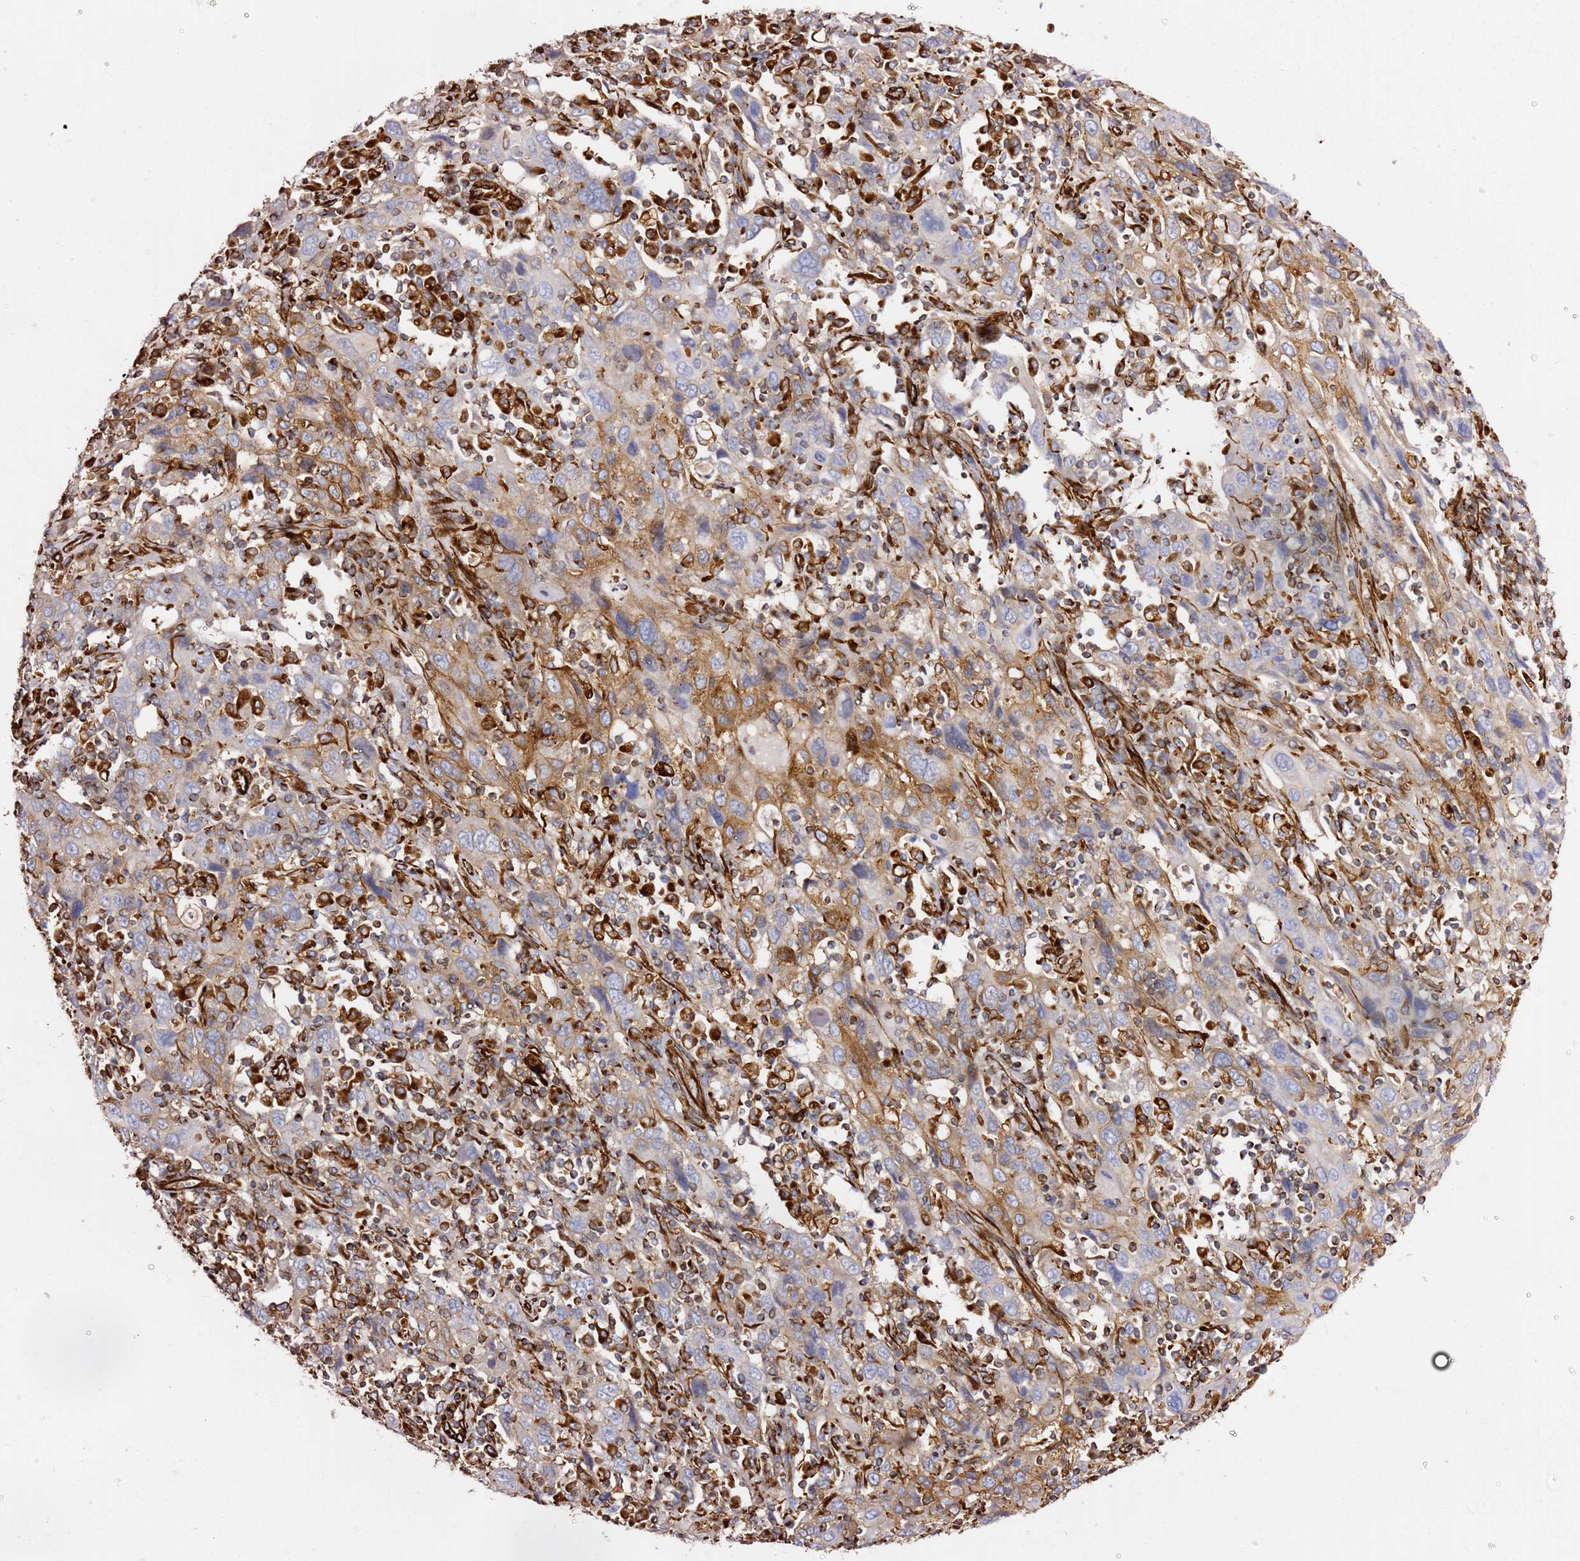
{"staining": {"intensity": "moderate", "quantity": "<25%", "location": "cytoplasmic/membranous"}, "tissue": "cervical cancer", "cell_type": "Tumor cells", "image_type": "cancer", "snomed": [{"axis": "morphology", "description": "Squamous cell carcinoma, NOS"}, {"axis": "topography", "description": "Cervix"}], "caption": "Cervical cancer (squamous cell carcinoma) tissue exhibits moderate cytoplasmic/membranous positivity in approximately <25% of tumor cells, visualized by immunohistochemistry.", "gene": "MRGPRE", "patient": {"sex": "female", "age": 46}}